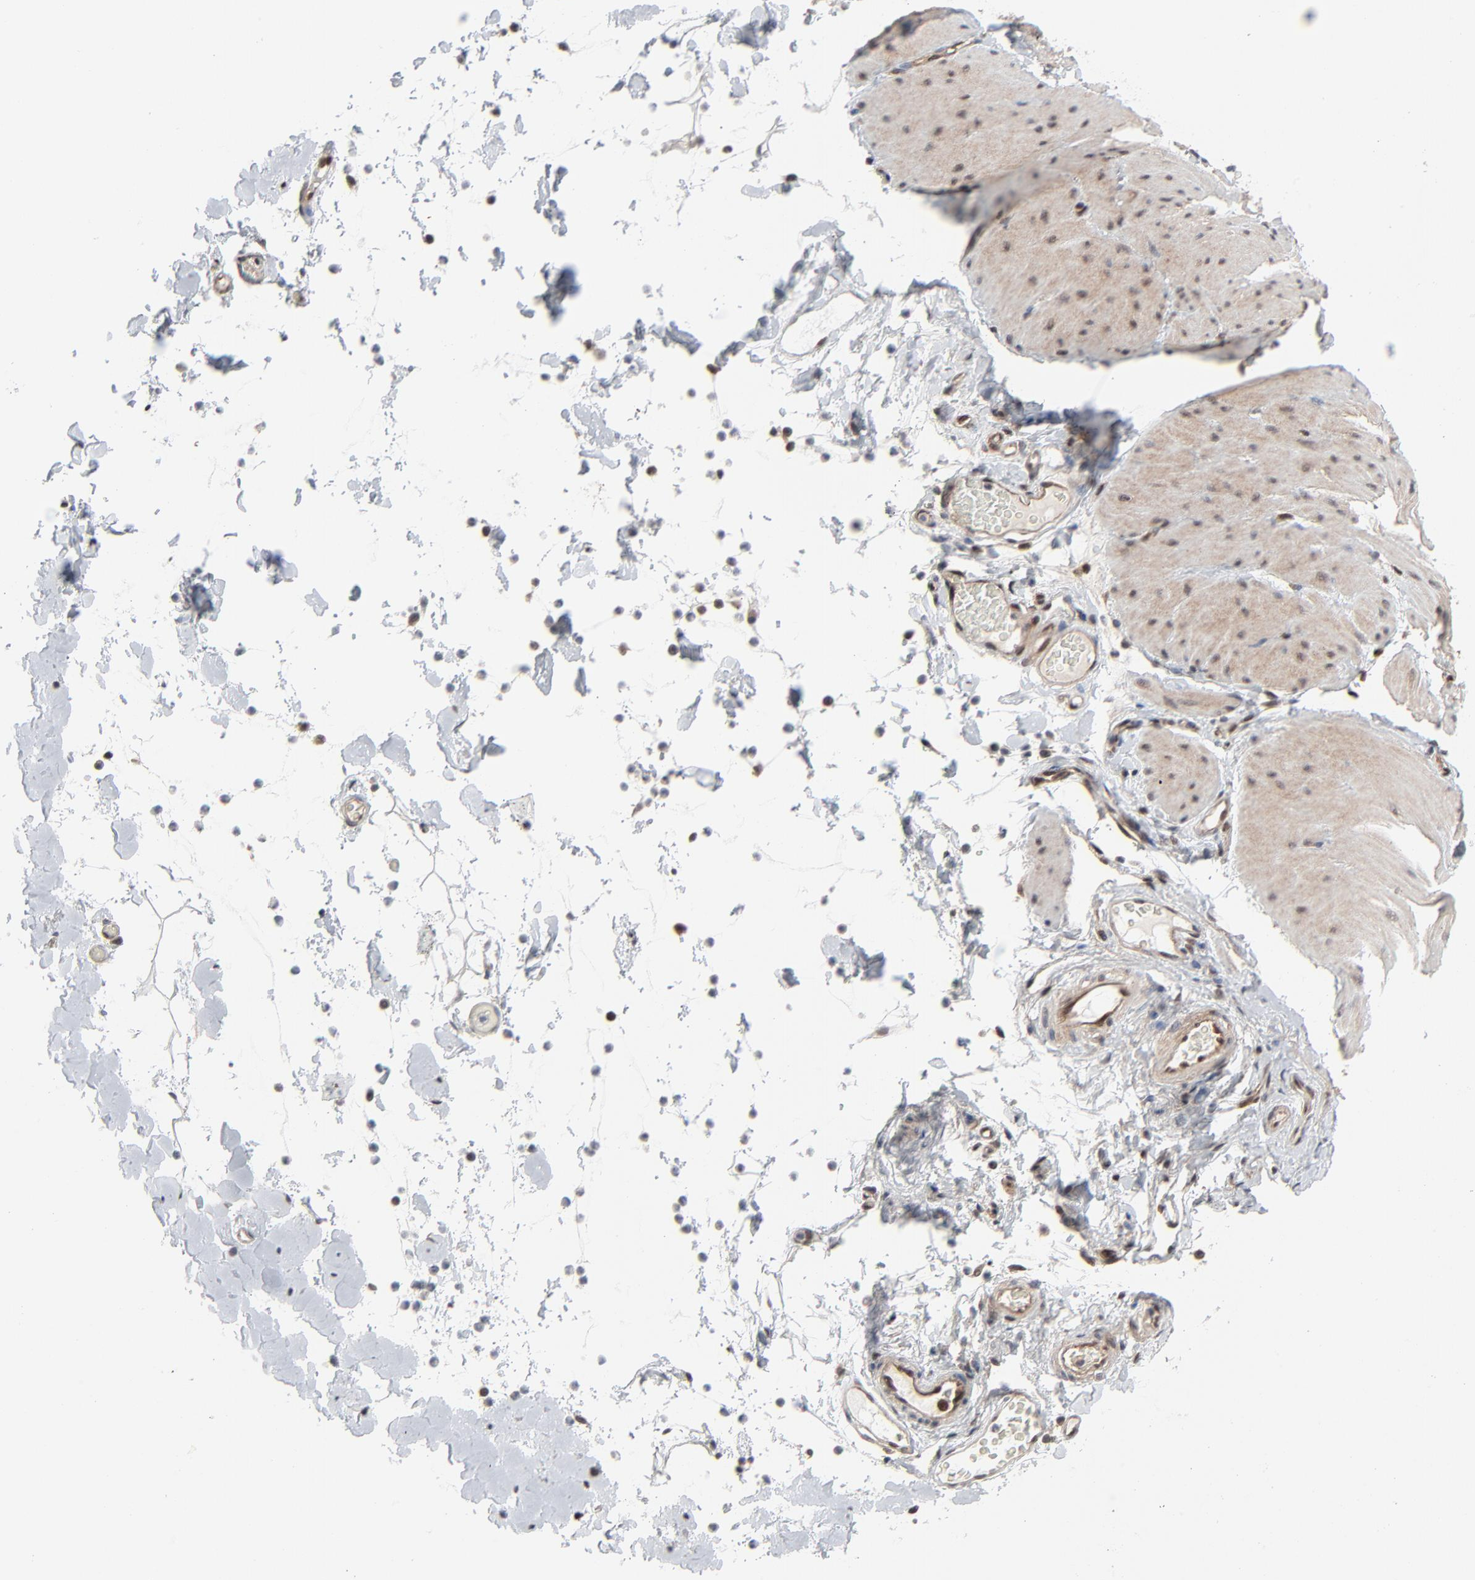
{"staining": {"intensity": "weak", "quantity": ">75%", "location": "cytoplasmic/membranous"}, "tissue": "smooth muscle", "cell_type": "Smooth muscle cells", "image_type": "normal", "snomed": [{"axis": "morphology", "description": "Normal tissue, NOS"}, {"axis": "topography", "description": "Smooth muscle"}, {"axis": "topography", "description": "Colon"}], "caption": "Smooth muscle cells display low levels of weak cytoplasmic/membranous positivity in about >75% of cells in normal human smooth muscle. (DAB (3,3'-diaminobenzidine) IHC with brightfield microscopy, high magnification).", "gene": "AKT1", "patient": {"sex": "male", "age": 67}}